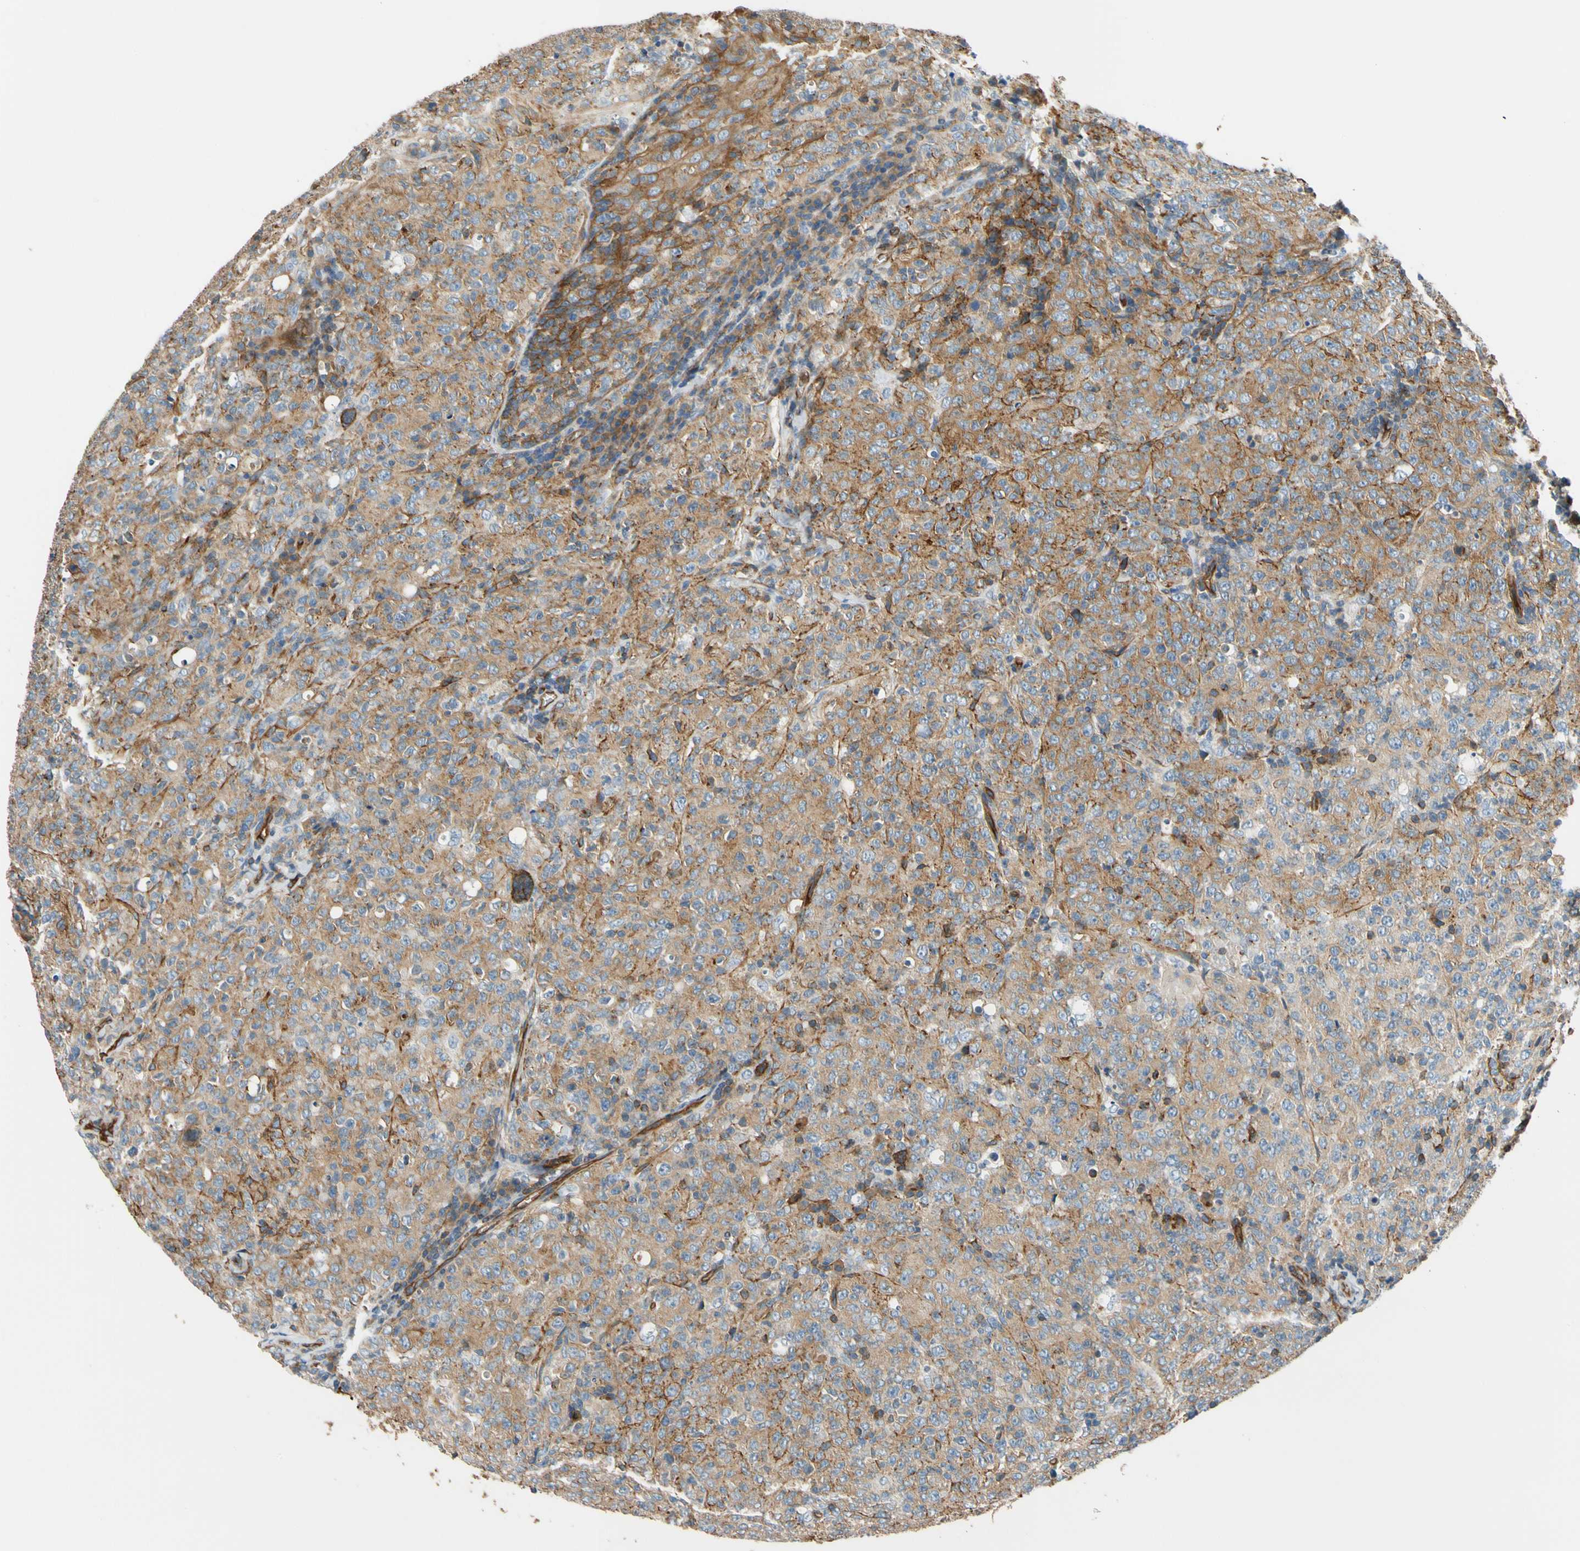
{"staining": {"intensity": "weak", "quantity": ">75%", "location": "cytoplasmic/membranous"}, "tissue": "lymphoma", "cell_type": "Tumor cells", "image_type": "cancer", "snomed": [{"axis": "morphology", "description": "Malignant lymphoma, non-Hodgkin's type, High grade"}, {"axis": "topography", "description": "Tonsil"}], "caption": "Lymphoma tissue shows weak cytoplasmic/membranous staining in about >75% of tumor cells", "gene": "SPTAN1", "patient": {"sex": "female", "age": 36}}